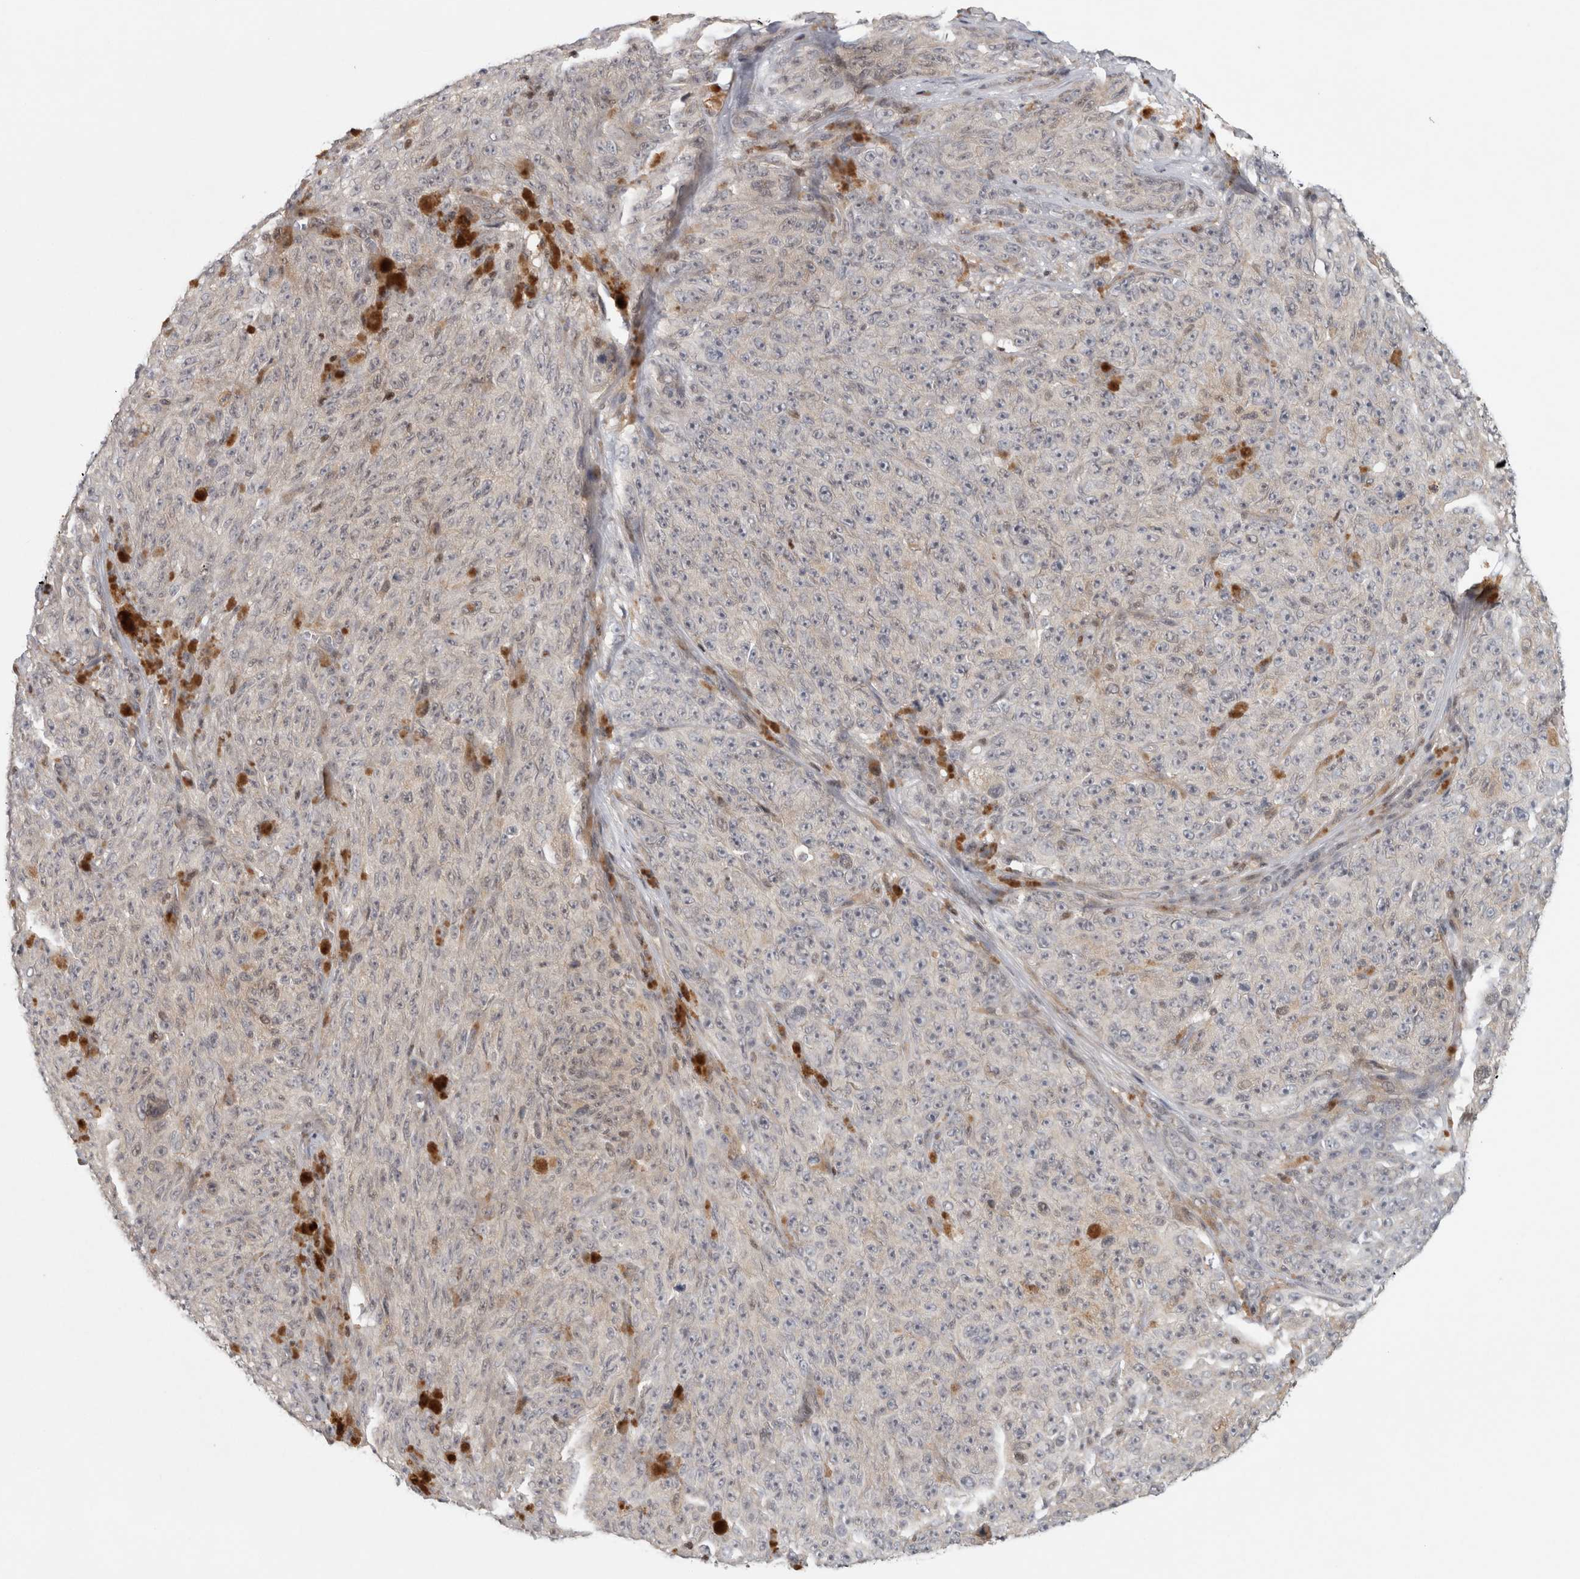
{"staining": {"intensity": "negative", "quantity": "none", "location": "none"}, "tissue": "melanoma", "cell_type": "Tumor cells", "image_type": "cancer", "snomed": [{"axis": "morphology", "description": "Malignant melanoma, NOS"}, {"axis": "topography", "description": "Skin"}], "caption": "Immunohistochemistry of melanoma exhibits no expression in tumor cells.", "gene": "KDM8", "patient": {"sex": "female", "age": 82}}